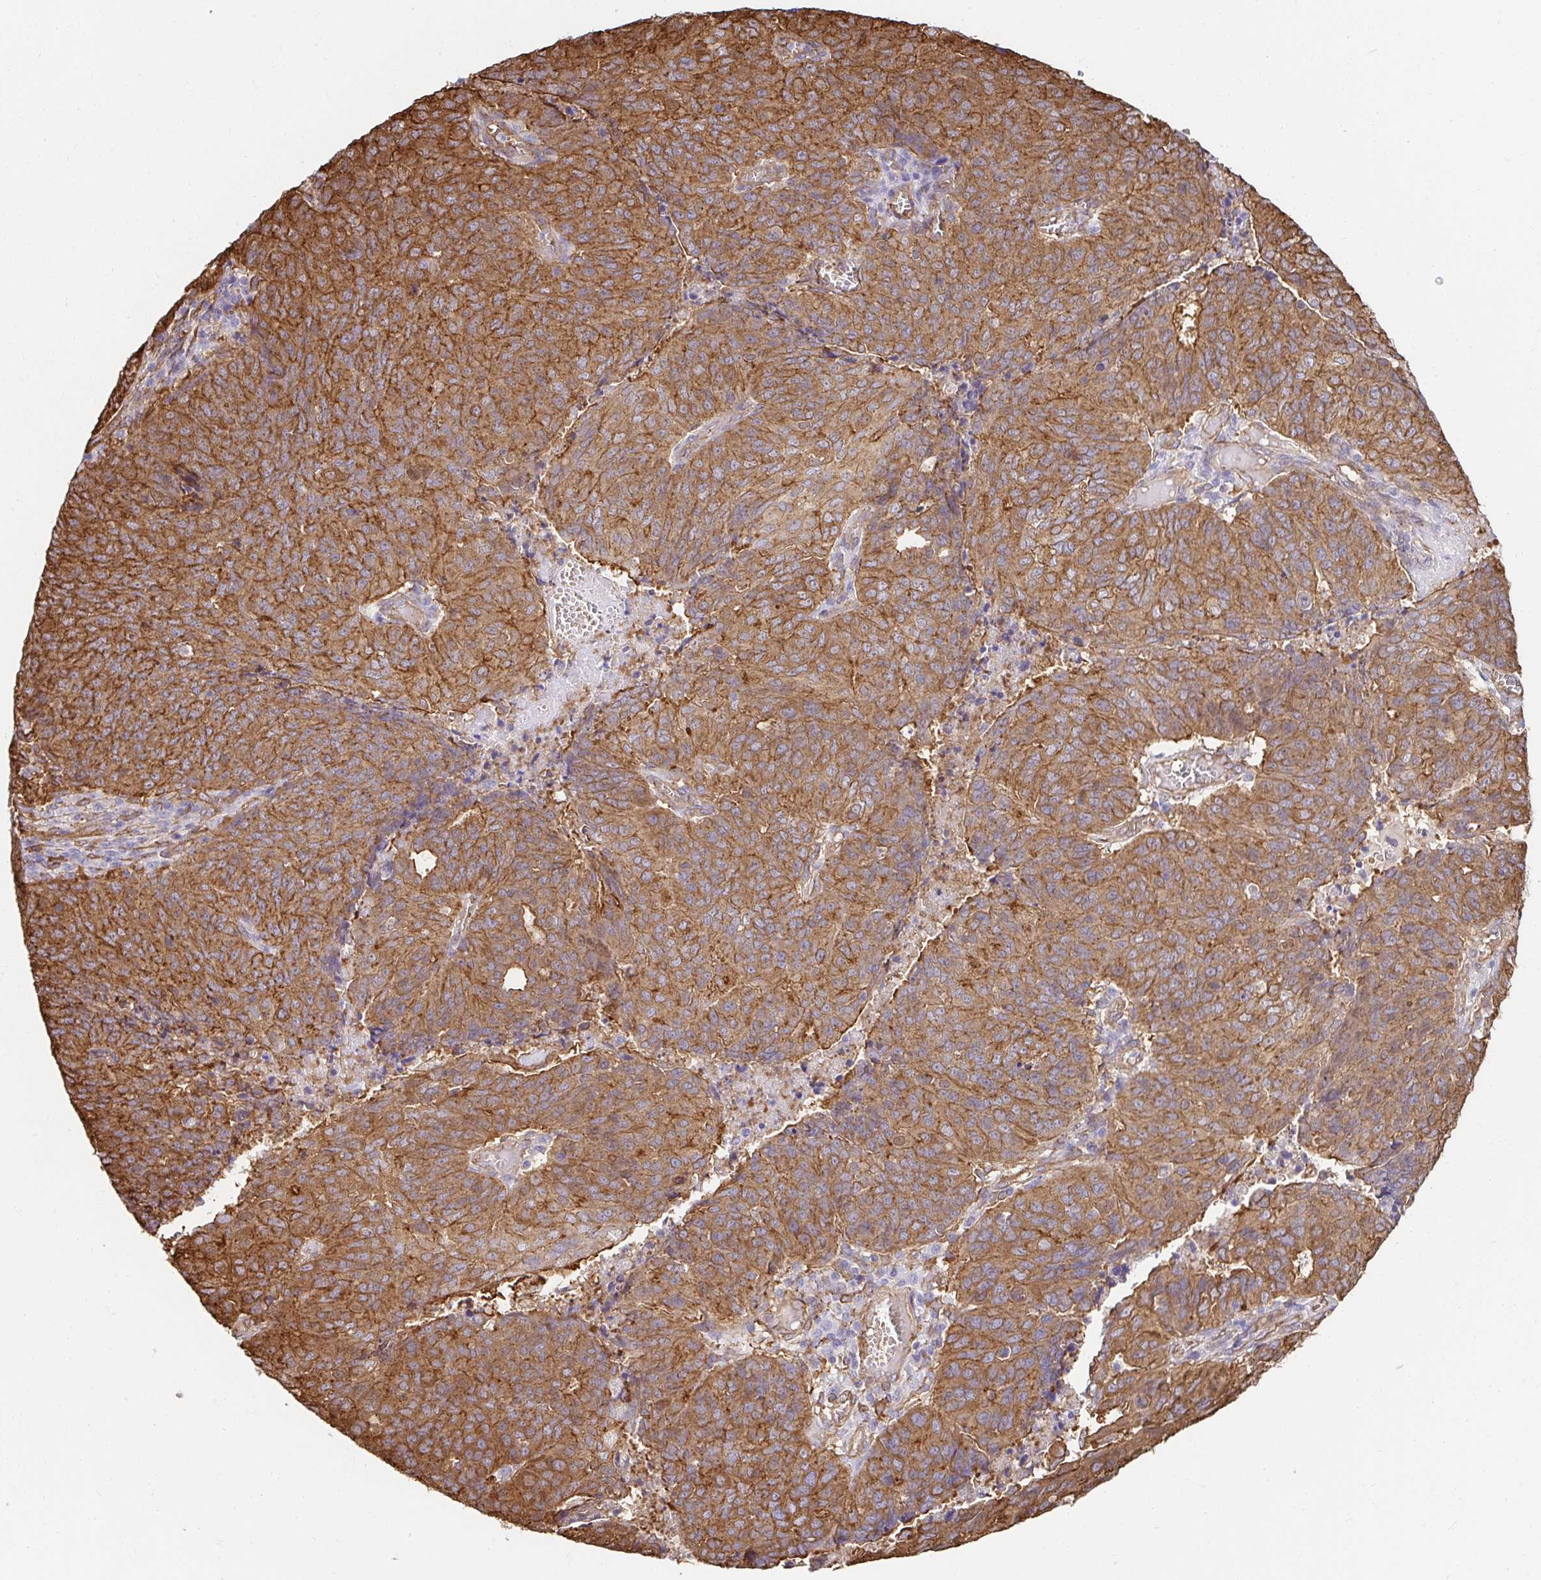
{"staining": {"intensity": "moderate", "quantity": ">75%", "location": "cytoplasmic/membranous"}, "tissue": "endometrial cancer", "cell_type": "Tumor cells", "image_type": "cancer", "snomed": [{"axis": "morphology", "description": "Adenocarcinoma, NOS"}, {"axis": "topography", "description": "Endometrium"}], "caption": "Brown immunohistochemical staining in human endometrial adenocarcinoma demonstrates moderate cytoplasmic/membranous positivity in about >75% of tumor cells. (Stains: DAB in brown, nuclei in blue, Microscopy: brightfield microscopy at high magnification).", "gene": "CTTN", "patient": {"sex": "female", "age": 82}}